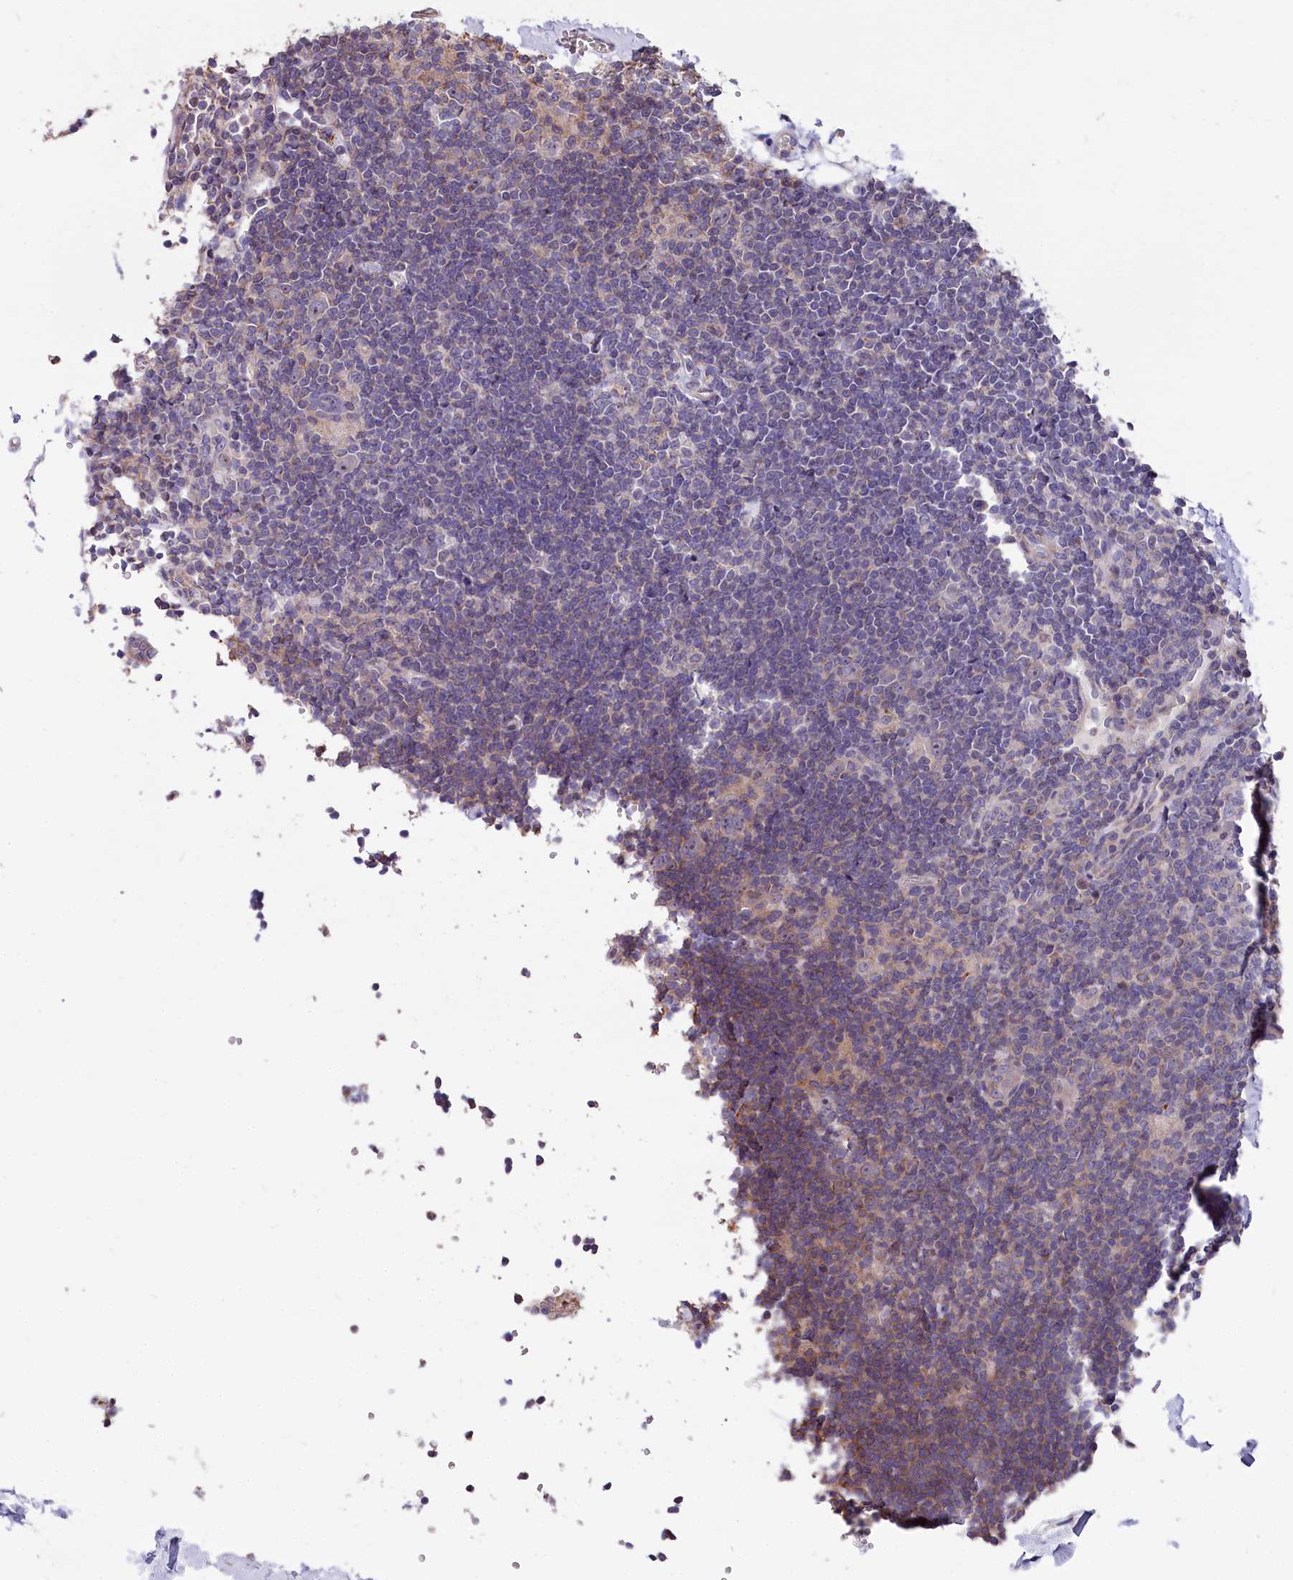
{"staining": {"intensity": "weak", "quantity": "<25%", "location": "cytoplasmic/membranous"}, "tissue": "lymphoma", "cell_type": "Tumor cells", "image_type": "cancer", "snomed": [{"axis": "morphology", "description": "Hodgkin's disease, NOS"}, {"axis": "topography", "description": "Lymph node"}], "caption": "Protein analysis of Hodgkin's disease displays no significant positivity in tumor cells. The staining is performed using DAB (3,3'-diaminobenzidine) brown chromogen with nuclei counter-stained in using hematoxylin.", "gene": "RPUSD3", "patient": {"sex": "female", "age": 57}}